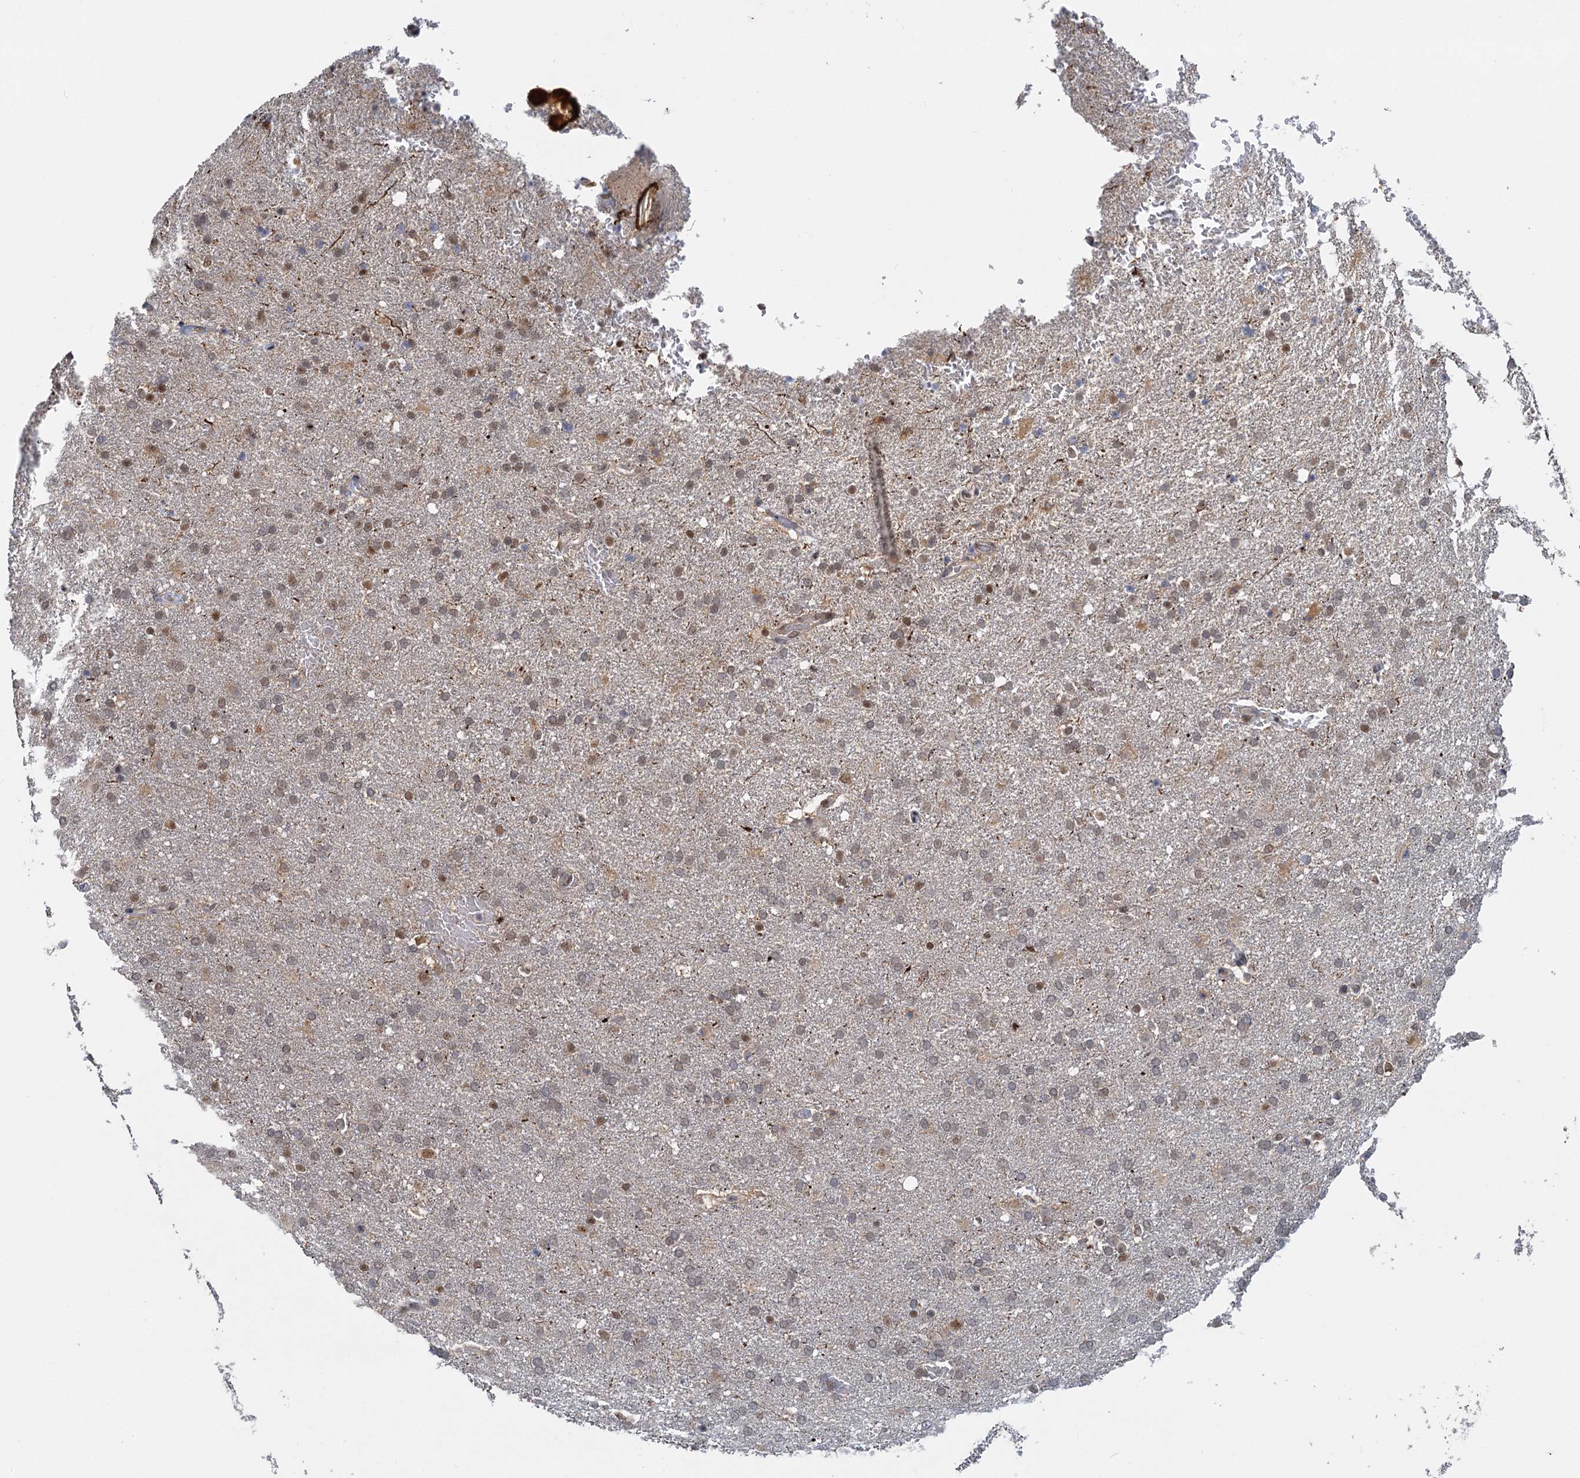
{"staining": {"intensity": "weak", "quantity": "25%-75%", "location": "nuclear"}, "tissue": "glioma", "cell_type": "Tumor cells", "image_type": "cancer", "snomed": [{"axis": "morphology", "description": "Glioma, malignant, High grade"}, {"axis": "topography", "description": "Brain"}], "caption": "Glioma stained with a brown dye reveals weak nuclear positive positivity in approximately 25%-75% of tumor cells.", "gene": "GPATCH11", "patient": {"sex": "male", "age": 72}}